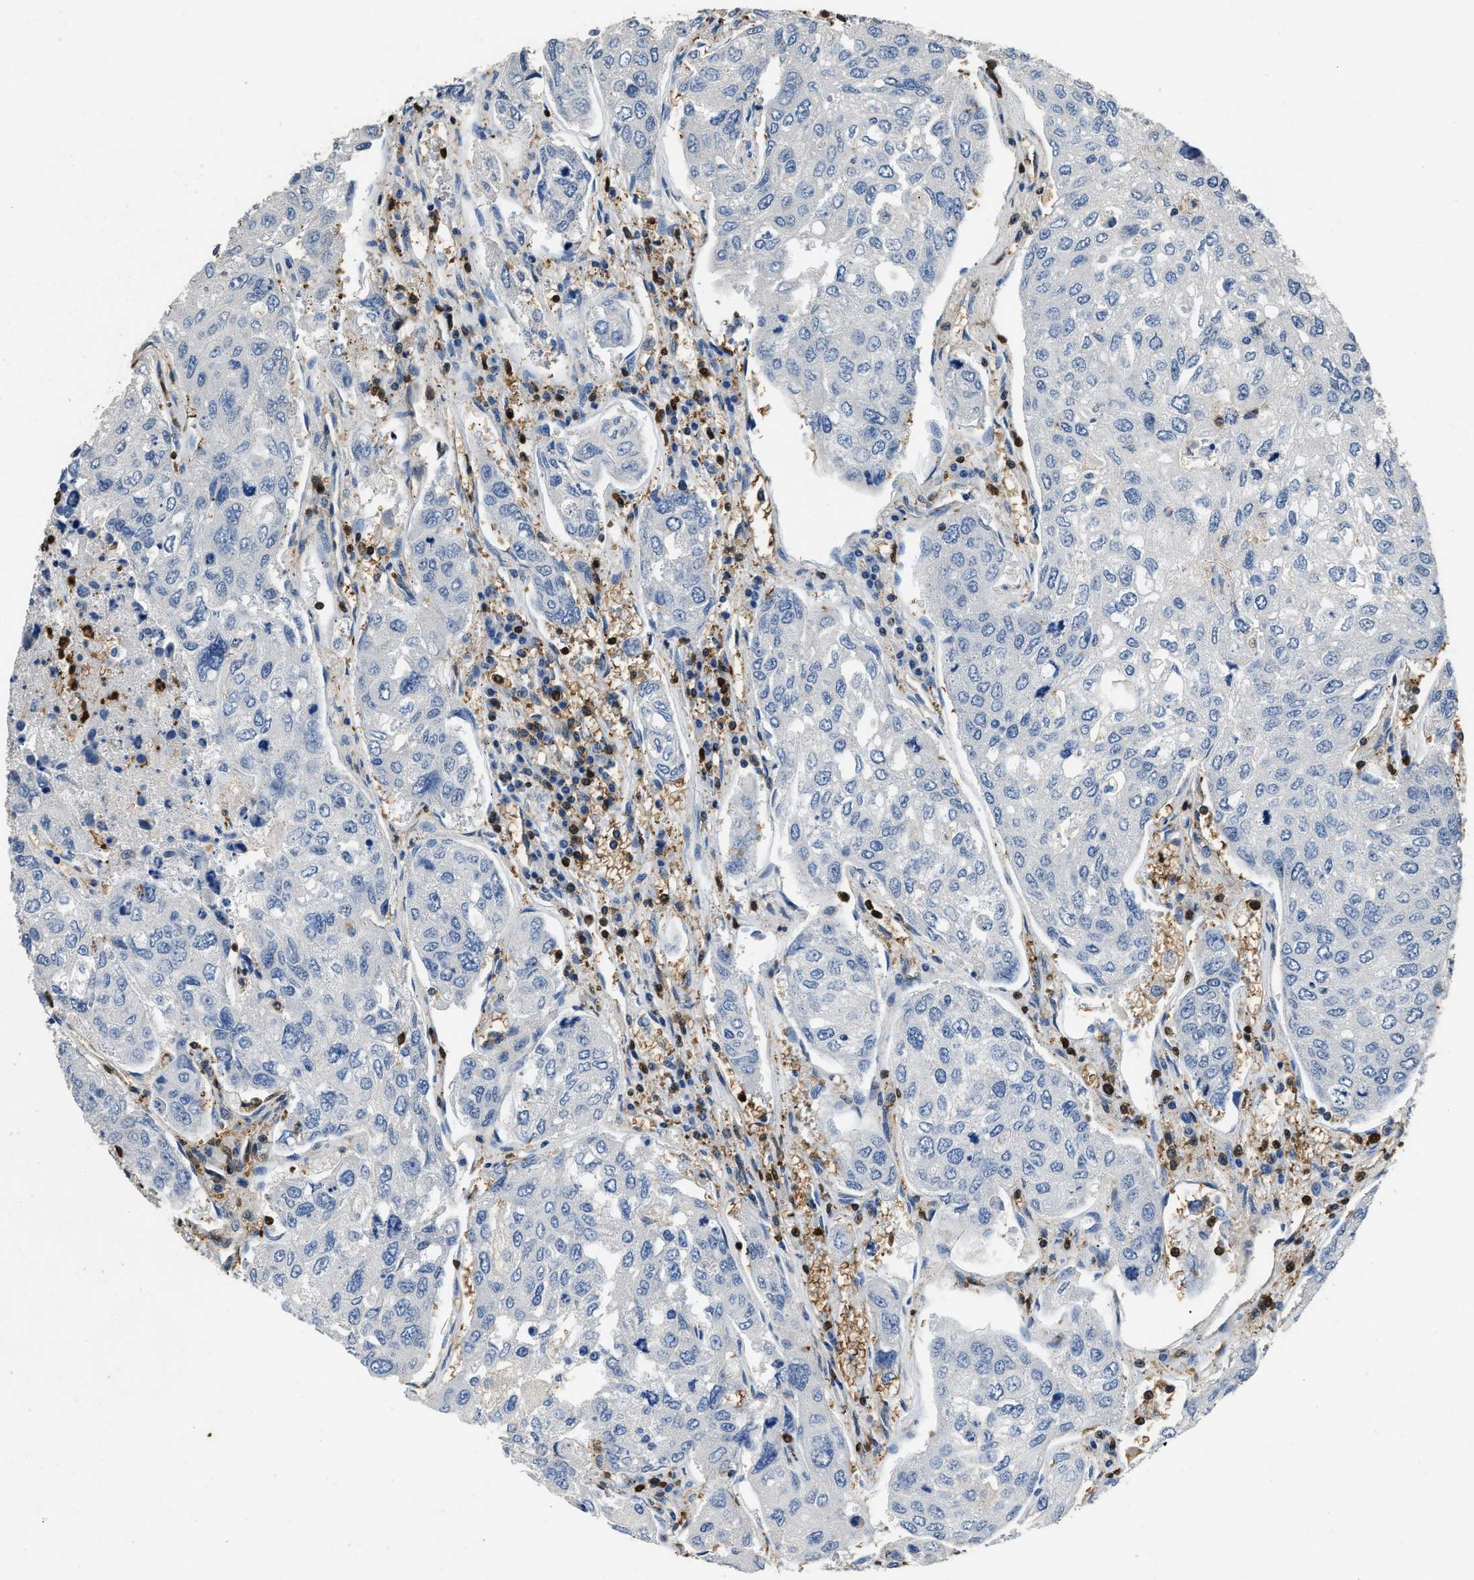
{"staining": {"intensity": "negative", "quantity": "none", "location": "none"}, "tissue": "urothelial cancer", "cell_type": "Tumor cells", "image_type": "cancer", "snomed": [{"axis": "morphology", "description": "Urothelial carcinoma, High grade"}, {"axis": "topography", "description": "Lymph node"}, {"axis": "topography", "description": "Urinary bladder"}], "caption": "Protein analysis of urothelial cancer displays no significant expression in tumor cells.", "gene": "ARHGDIB", "patient": {"sex": "male", "age": 51}}